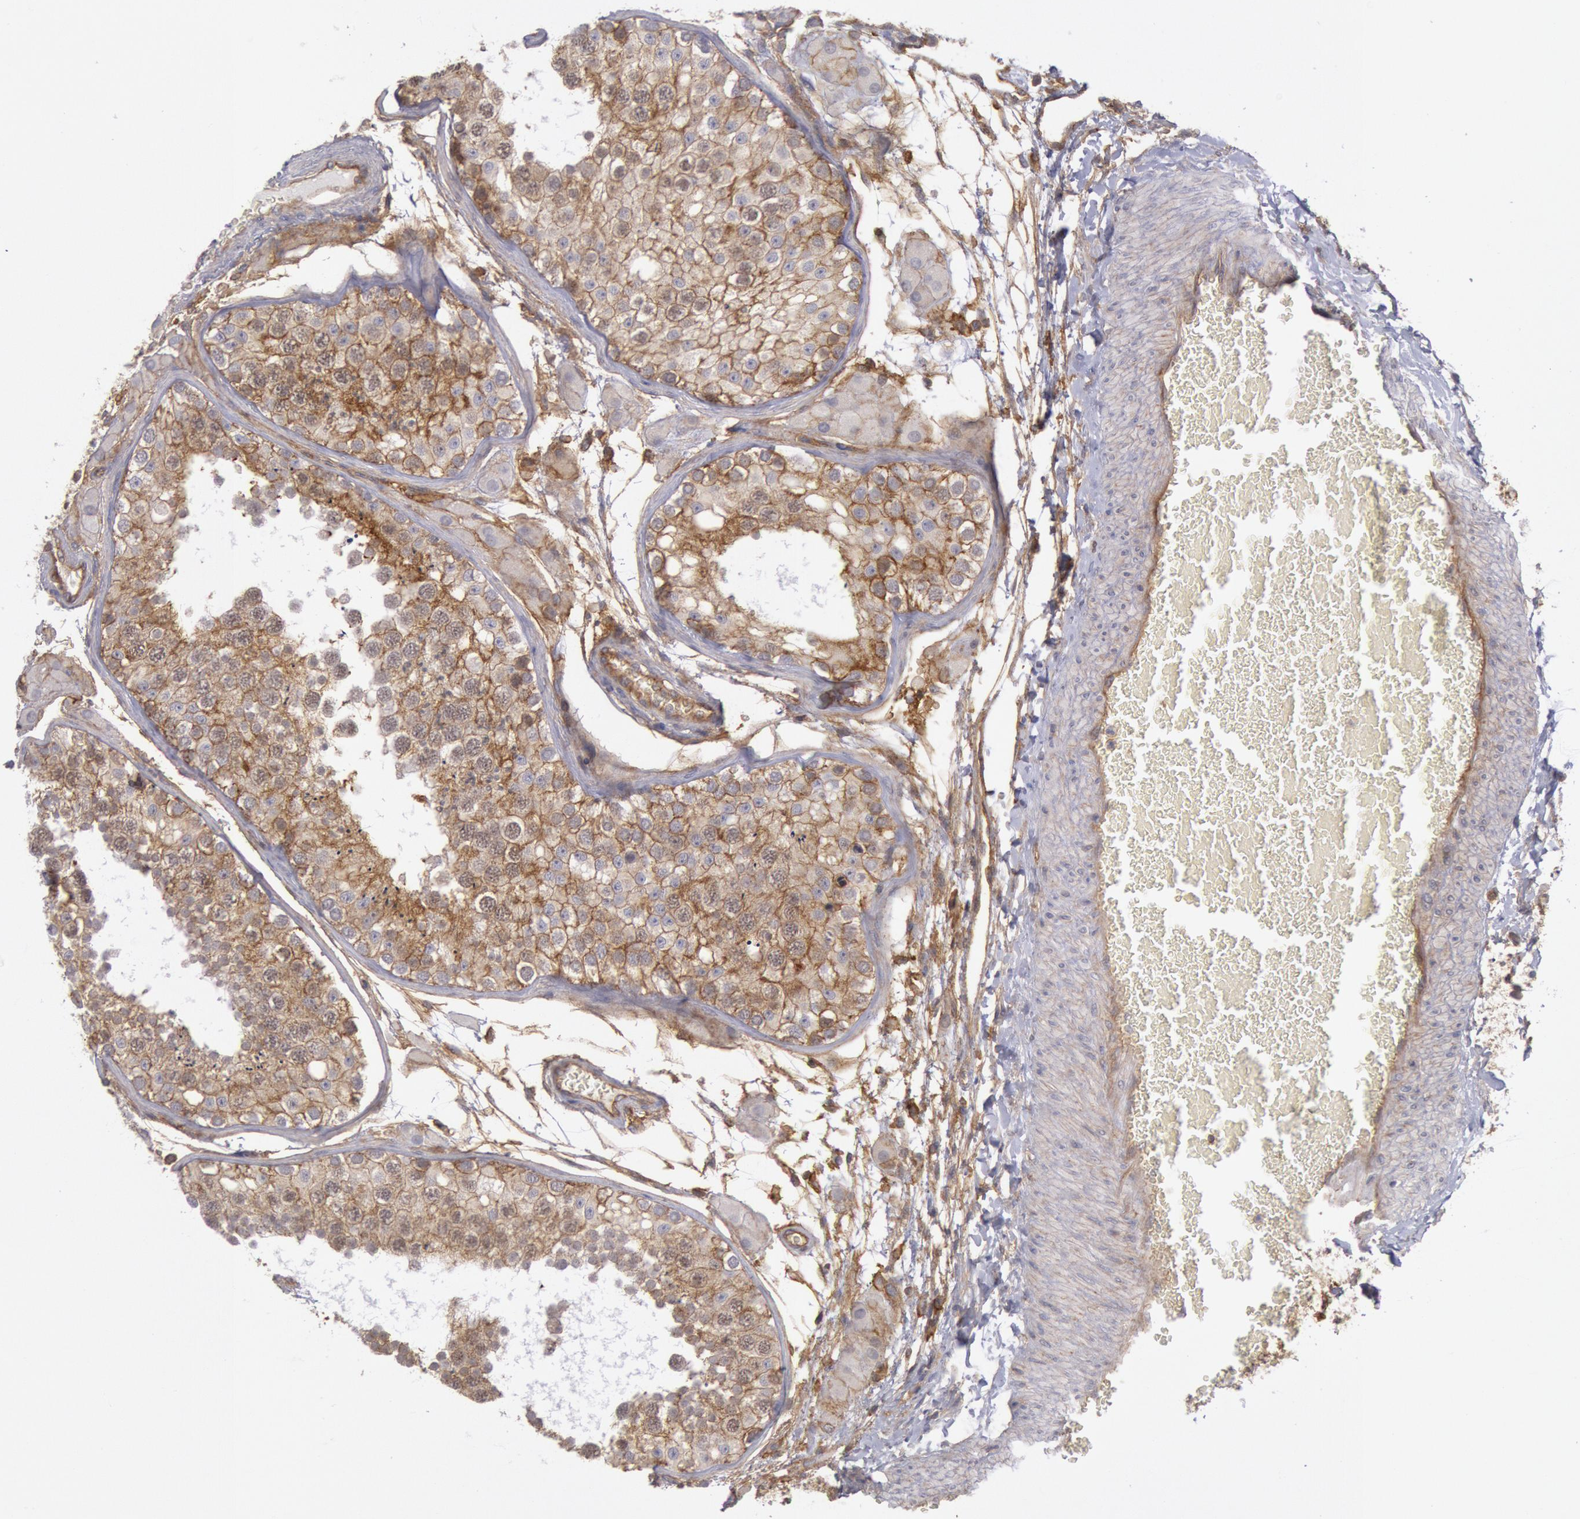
{"staining": {"intensity": "moderate", "quantity": ">75%", "location": "cytoplasmic/membranous"}, "tissue": "testis", "cell_type": "Cells in seminiferous ducts", "image_type": "normal", "snomed": [{"axis": "morphology", "description": "Normal tissue, NOS"}, {"axis": "topography", "description": "Testis"}], "caption": "Immunohistochemical staining of unremarkable human testis exhibits medium levels of moderate cytoplasmic/membranous positivity in about >75% of cells in seminiferous ducts.", "gene": "STX4", "patient": {"sex": "male", "age": 26}}